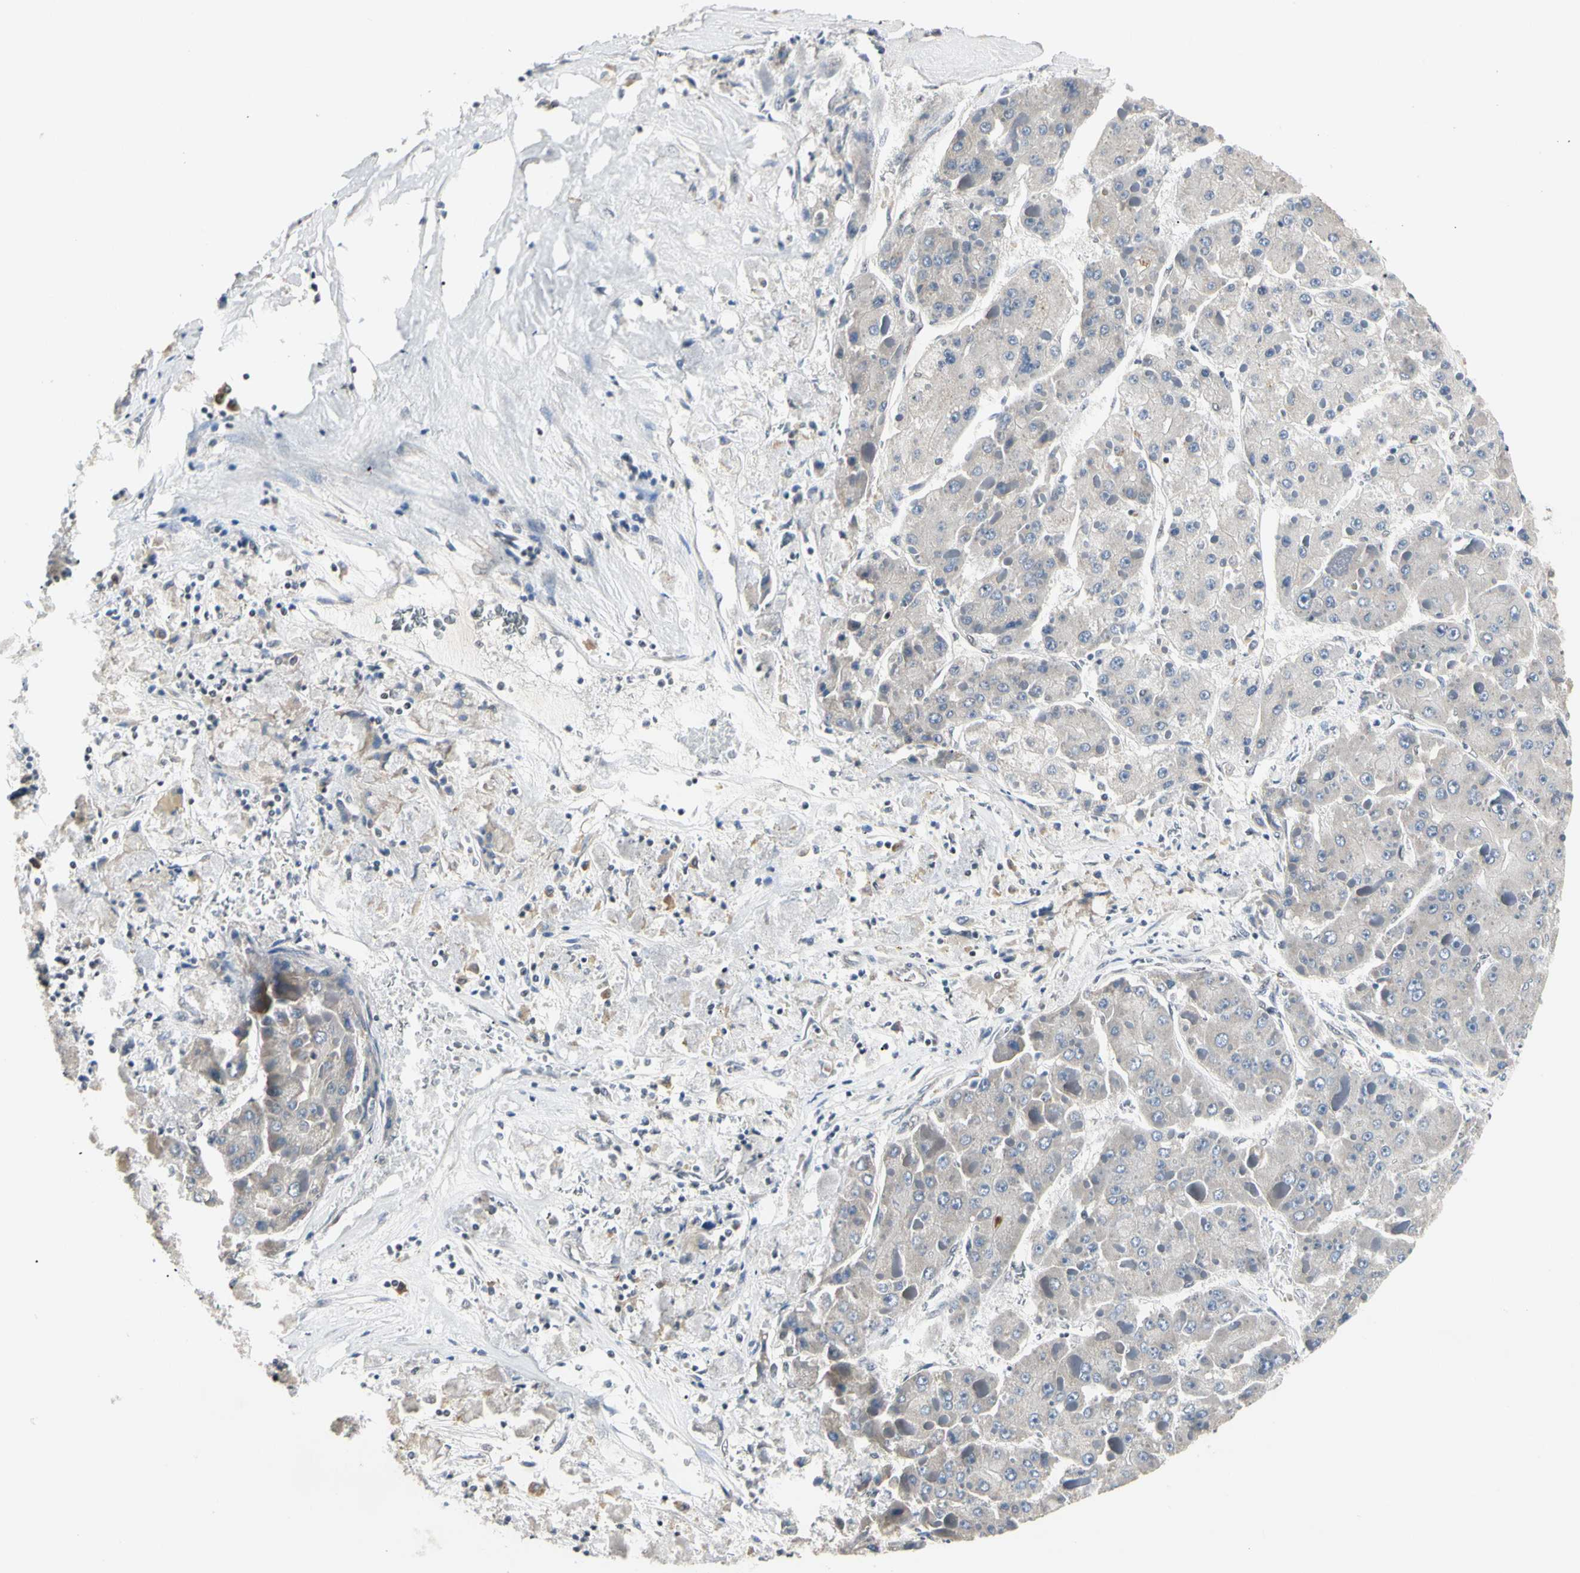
{"staining": {"intensity": "negative", "quantity": "none", "location": "none"}, "tissue": "liver cancer", "cell_type": "Tumor cells", "image_type": "cancer", "snomed": [{"axis": "morphology", "description": "Carcinoma, Hepatocellular, NOS"}, {"axis": "topography", "description": "Liver"}], "caption": "Tumor cells show no significant protein staining in liver cancer (hepatocellular carcinoma).", "gene": "GREM1", "patient": {"sex": "female", "age": 73}}